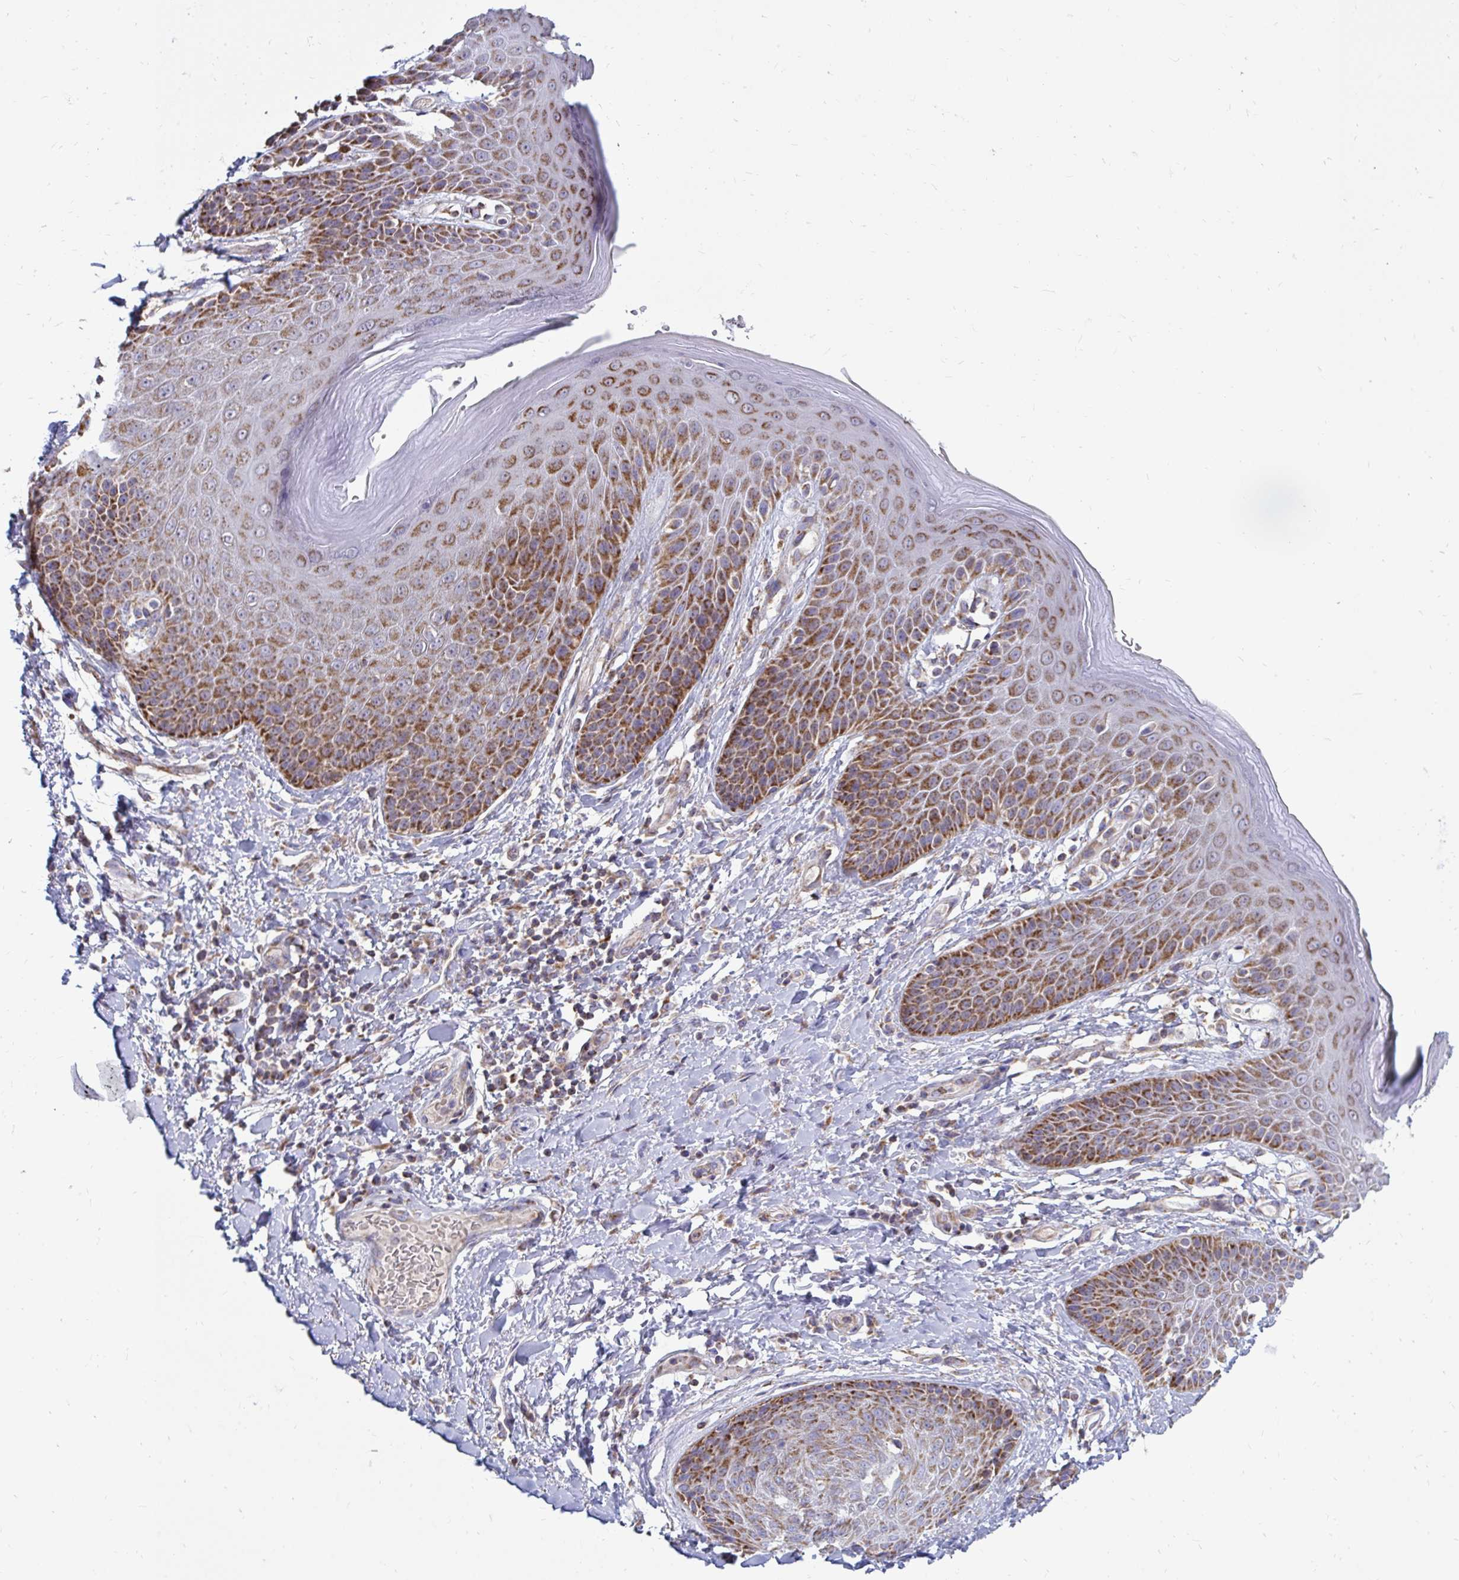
{"staining": {"intensity": "strong", "quantity": "25%-75%", "location": "cytoplasmic/membranous"}, "tissue": "skin", "cell_type": "Epidermal cells", "image_type": "normal", "snomed": [{"axis": "morphology", "description": "Normal tissue, NOS"}, {"axis": "topography", "description": "Anal"}, {"axis": "topography", "description": "Peripheral nerve tissue"}], "caption": "This micrograph shows unremarkable skin stained with immunohistochemistry (IHC) to label a protein in brown. The cytoplasmic/membranous of epidermal cells show strong positivity for the protein. Nuclei are counter-stained blue.", "gene": "OR10R2", "patient": {"sex": "male", "age": 51}}